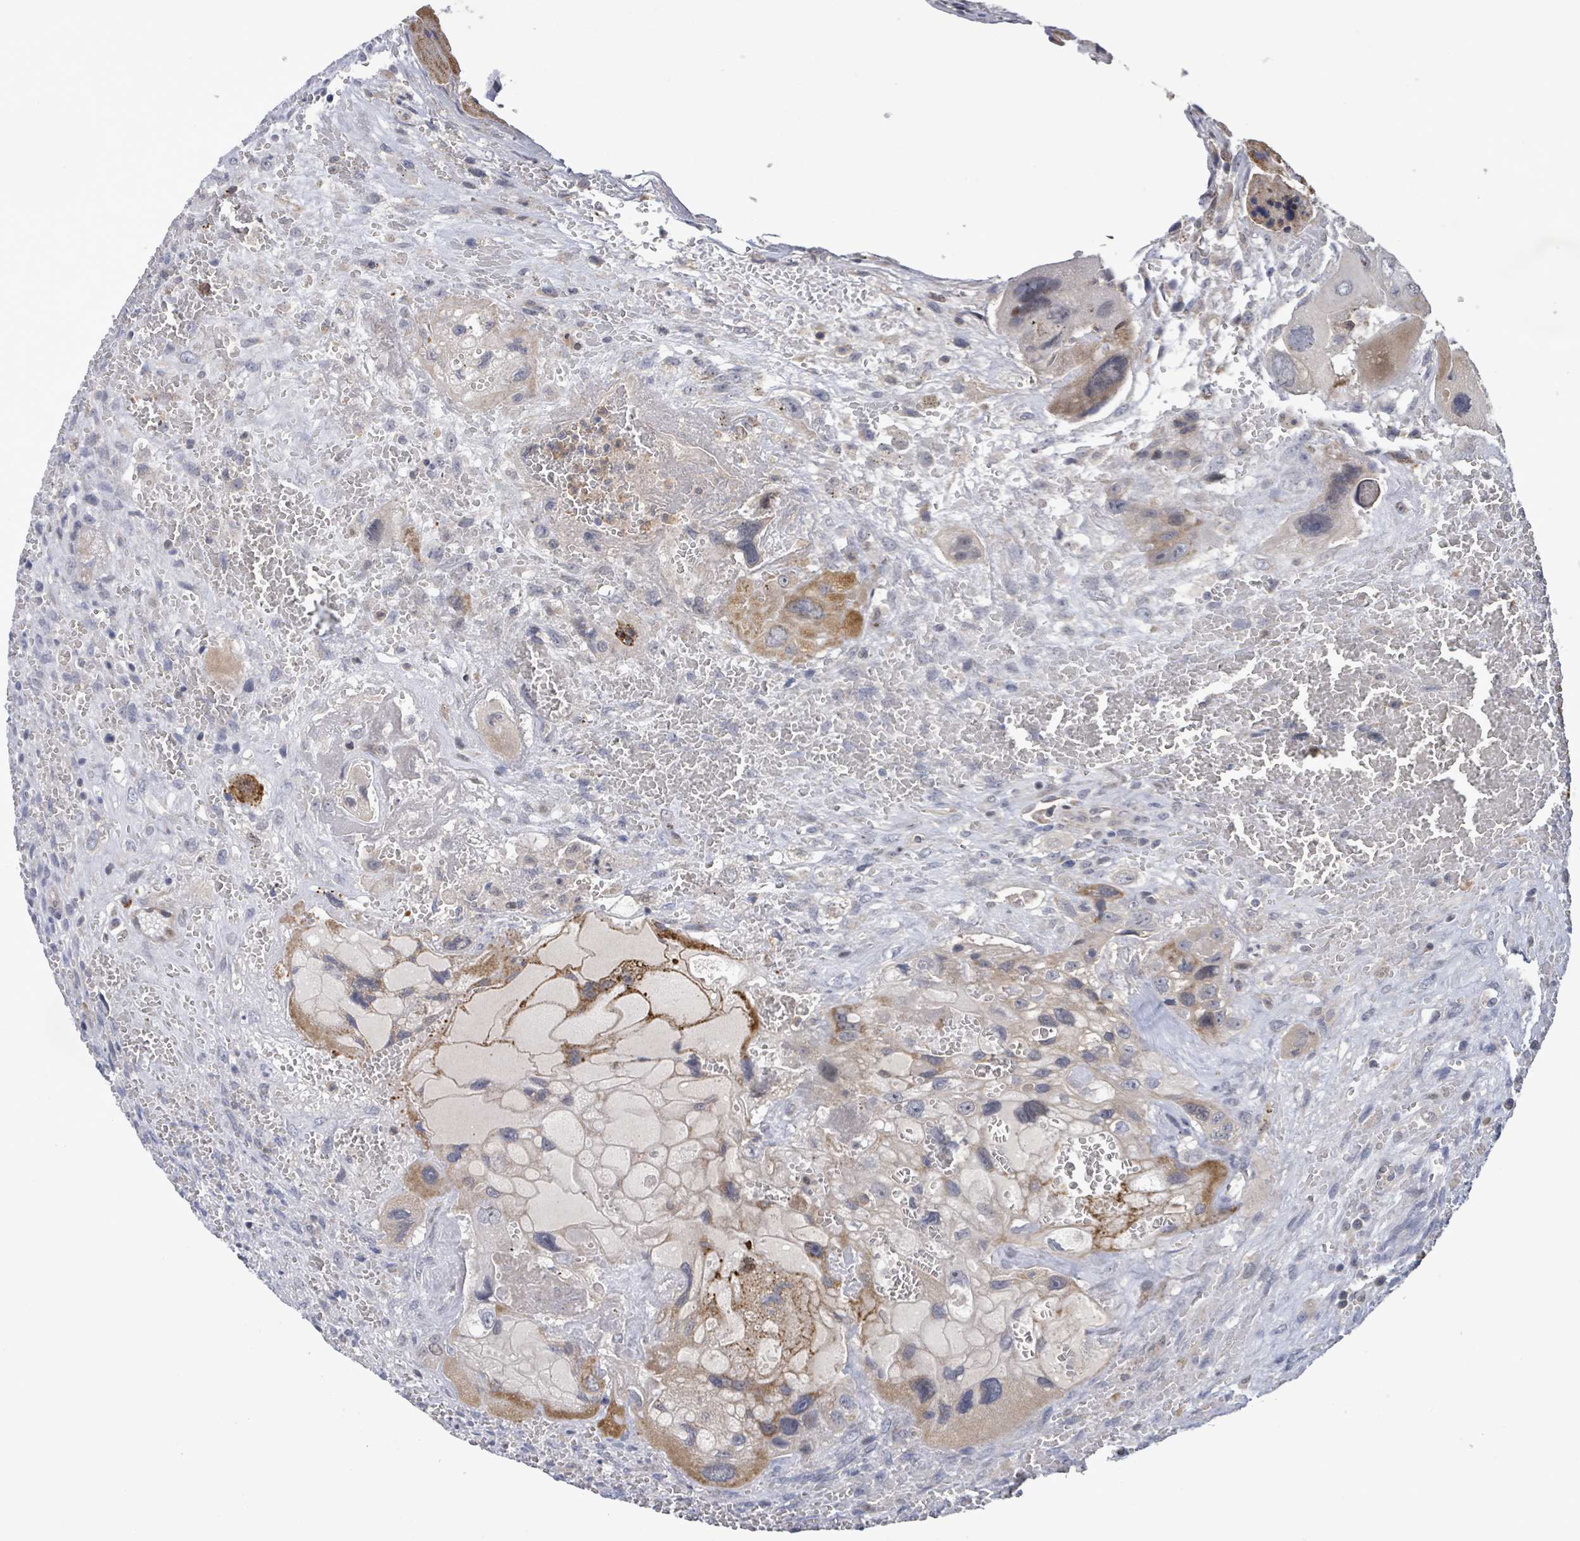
{"staining": {"intensity": "moderate", "quantity": "<25%", "location": "cytoplasmic/membranous"}, "tissue": "testis cancer", "cell_type": "Tumor cells", "image_type": "cancer", "snomed": [{"axis": "morphology", "description": "Carcinoma, Embryonal, NOS"}, {"axis": "topography", "description": "Testis"}], "caption": "Protein staining by IHC shows moderate cytoplasmic/membranous positivity in about <25% of tumor cells in testis cancer (embryonal carcinoma).", "gene": "SLIT3", "patient": {"sex": "male", "age": 28}}